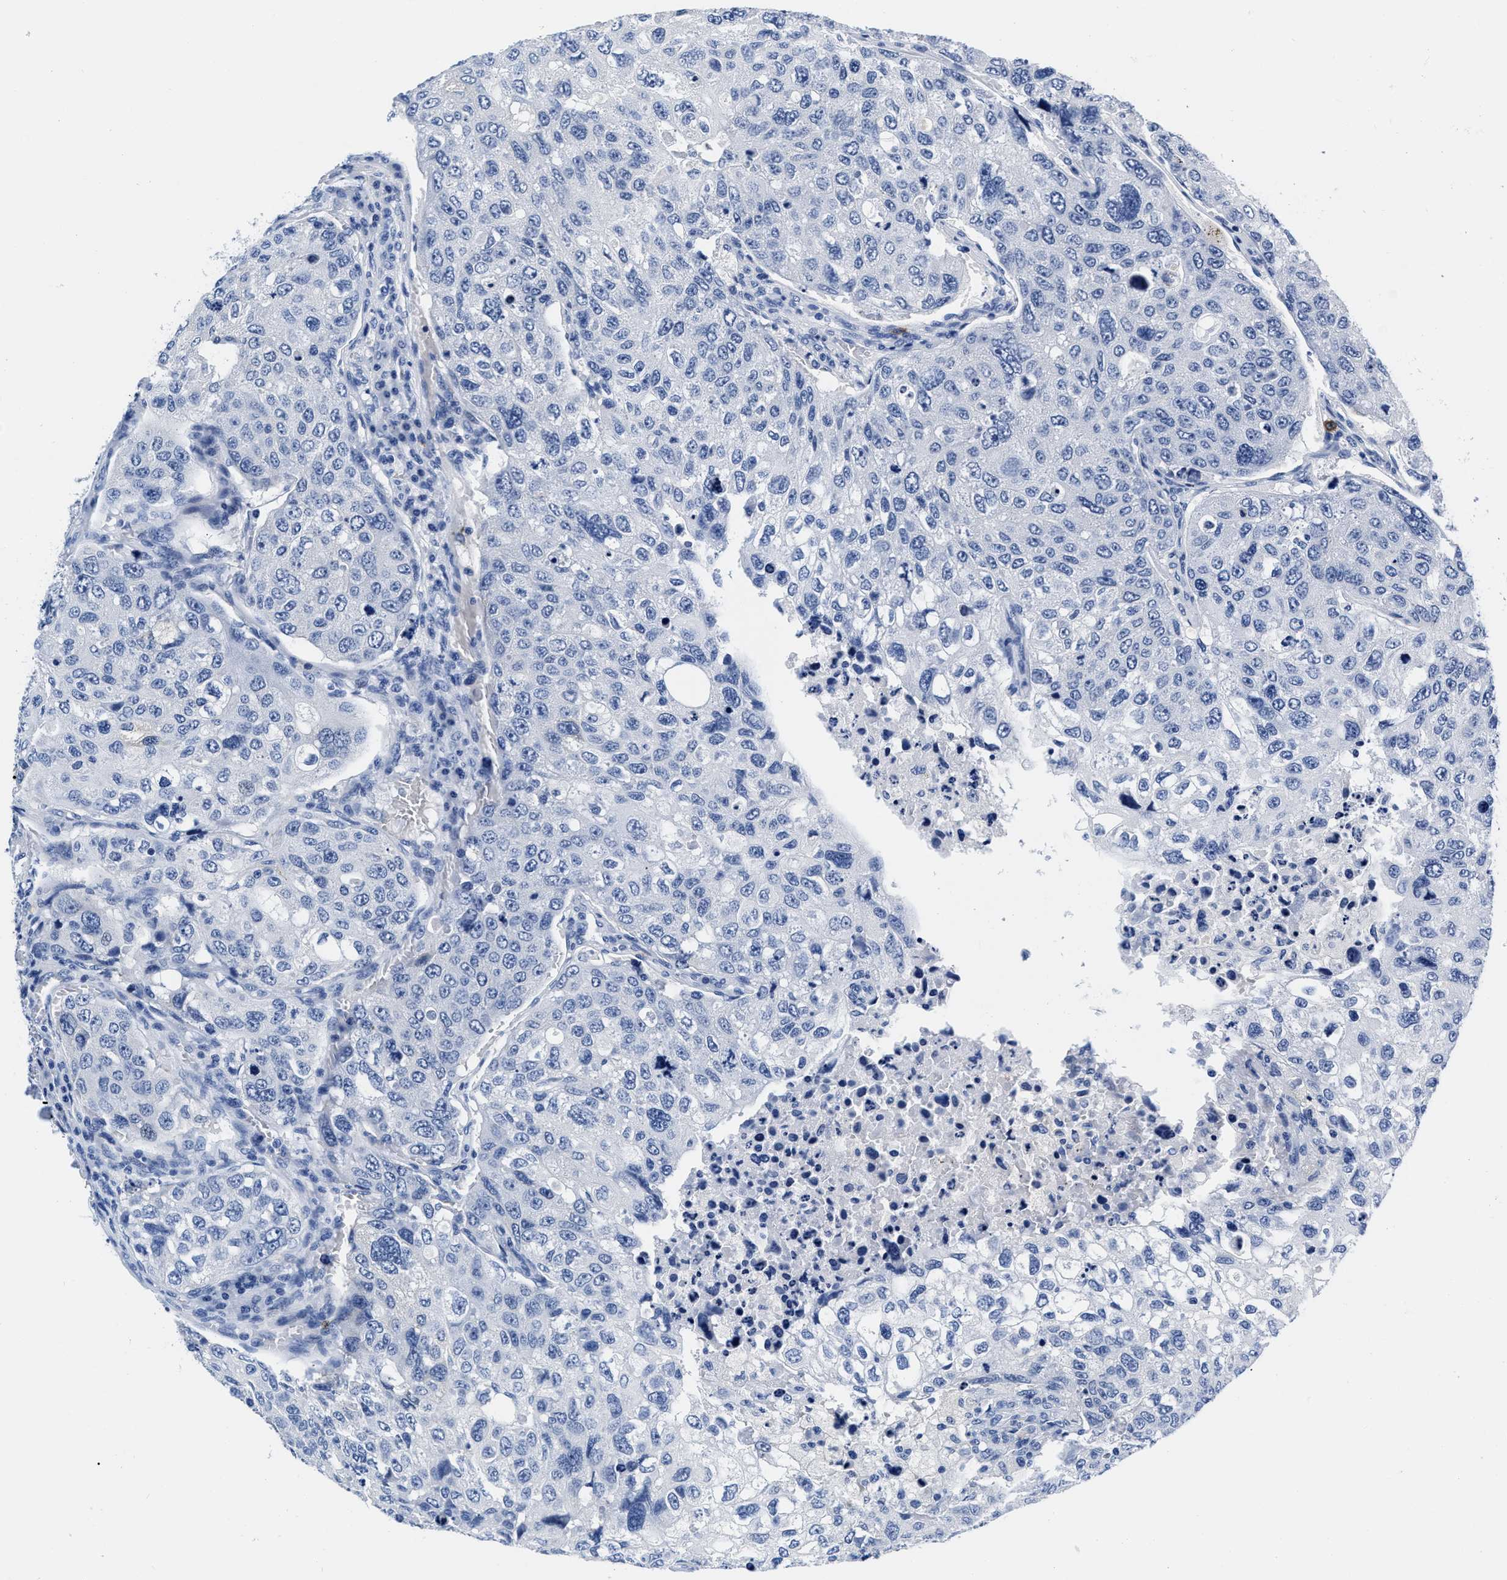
{"staining": {"intensity": "negative", "quantity": "none", "location": "none"}, "tissue": "urothelial cancer", "cell_type": "Tumor cells", "image_type": "cancer", "snomed": [{"axis": "morphology", "description": "Urothelial carcinoma, High grade"}, {"axis": "topography", "description": "Lymph node"}, {"axis": "topography", "description": "Urinary bladder"}], "caption": "Human high-grade urothelial carcinoma stained for a protein using immunohistochemistry (IHC) displays no positivity in tumor cells.", "gene": "CER1", "patient": {"sex": "male", "age": 51}}